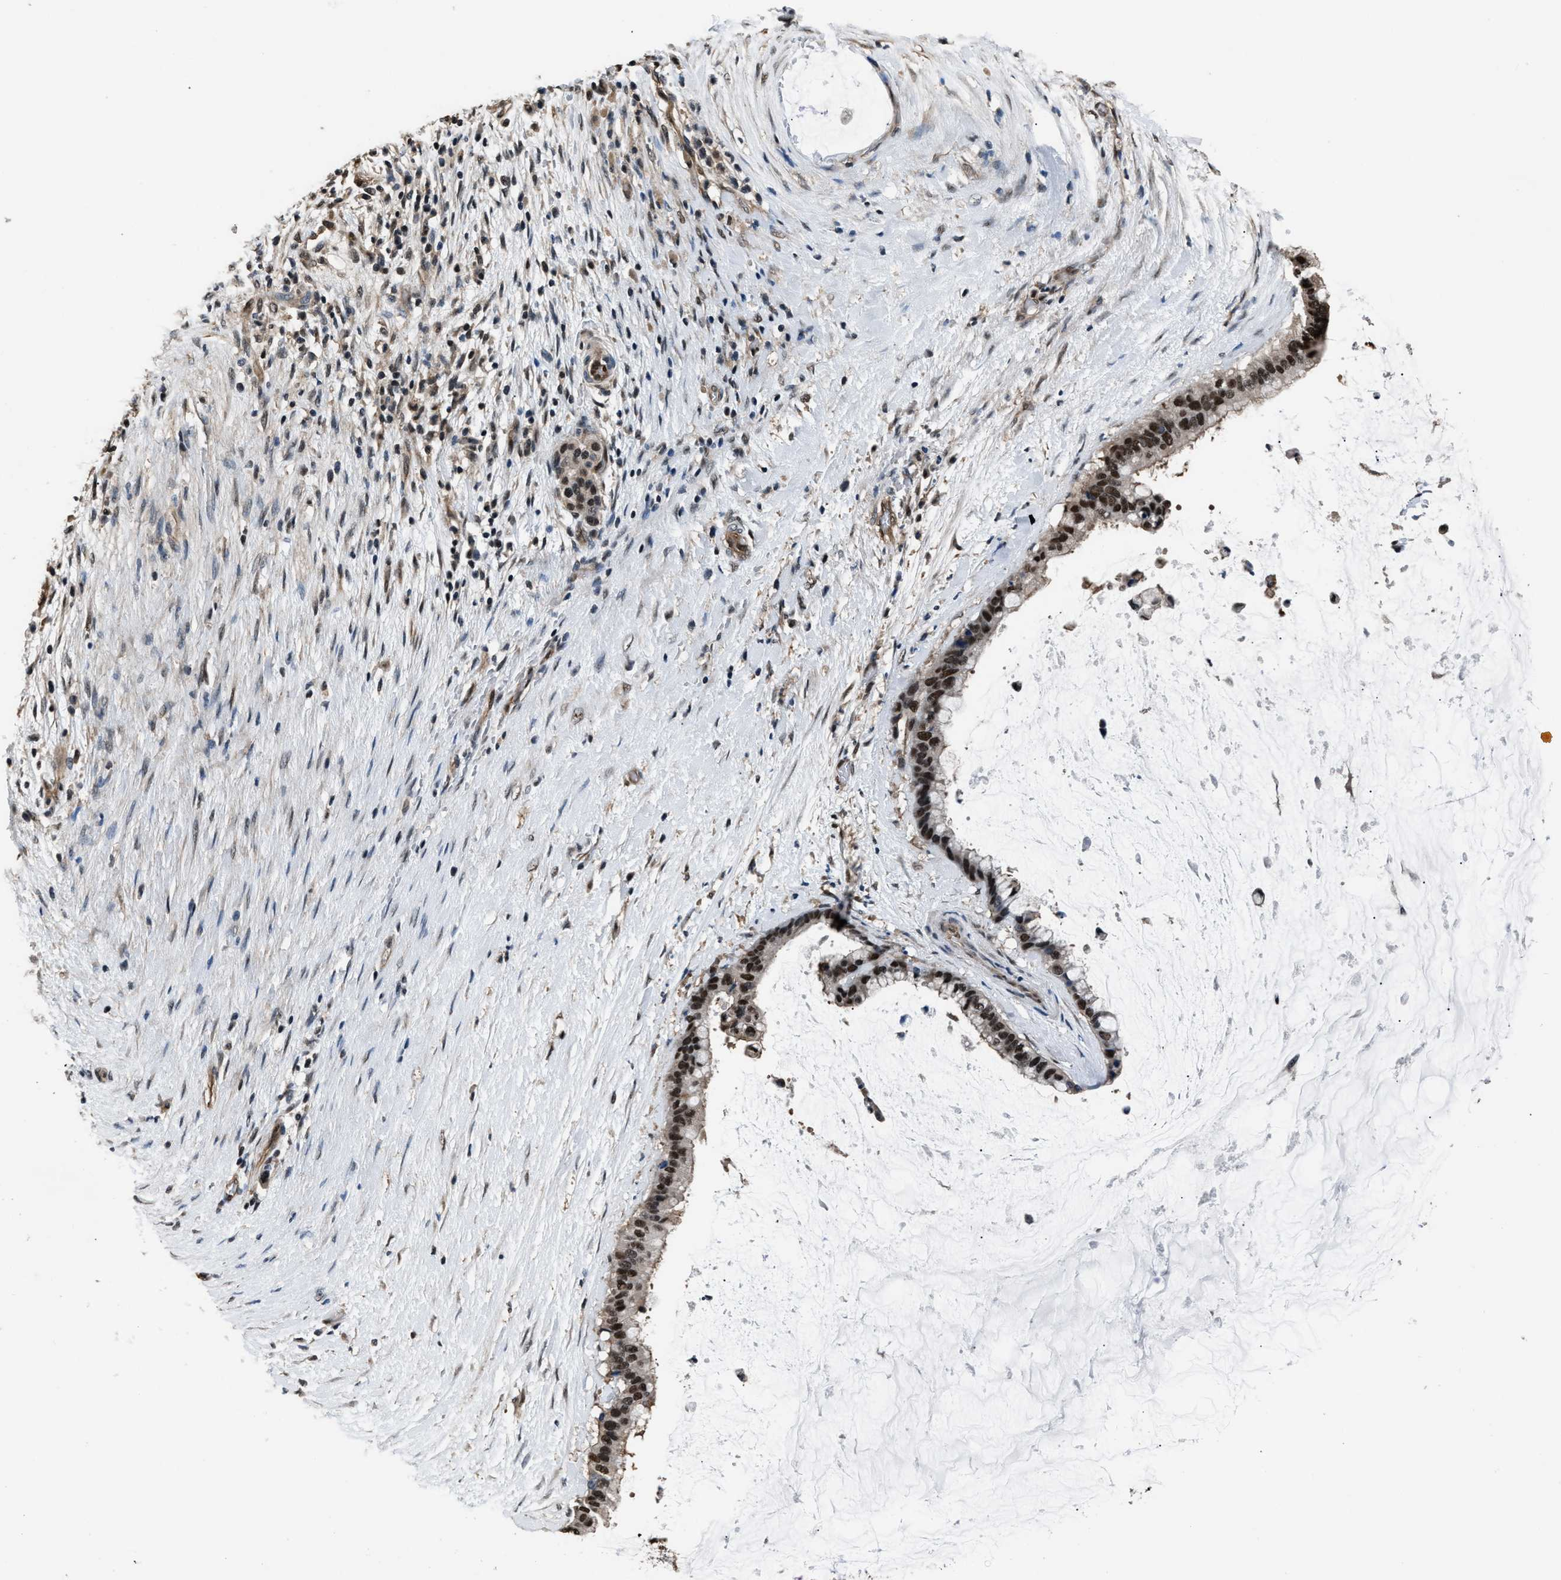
{"staining": {"intensity": "strong", "quantity": "25%-75%", "location": "nuclear"}, "tissue": "pancreatic cancer", "cell_type": "Tumor cells", "image_type": "cancer", "snomed": [{"axis": "morphology", "description": "Adenocarcinoma, NOS"}, {"axis": "topography", "description": "Pancreas"}], "caption": "Strong nuclear expression is present in approximately 25%-75% of tumor cells in pancreatic adenocarcinoma. (Brightfield microscopy of DAB IHC at high magnification).", "gene": "DFFA", "patient": {"sex": "male", "age": 41}}